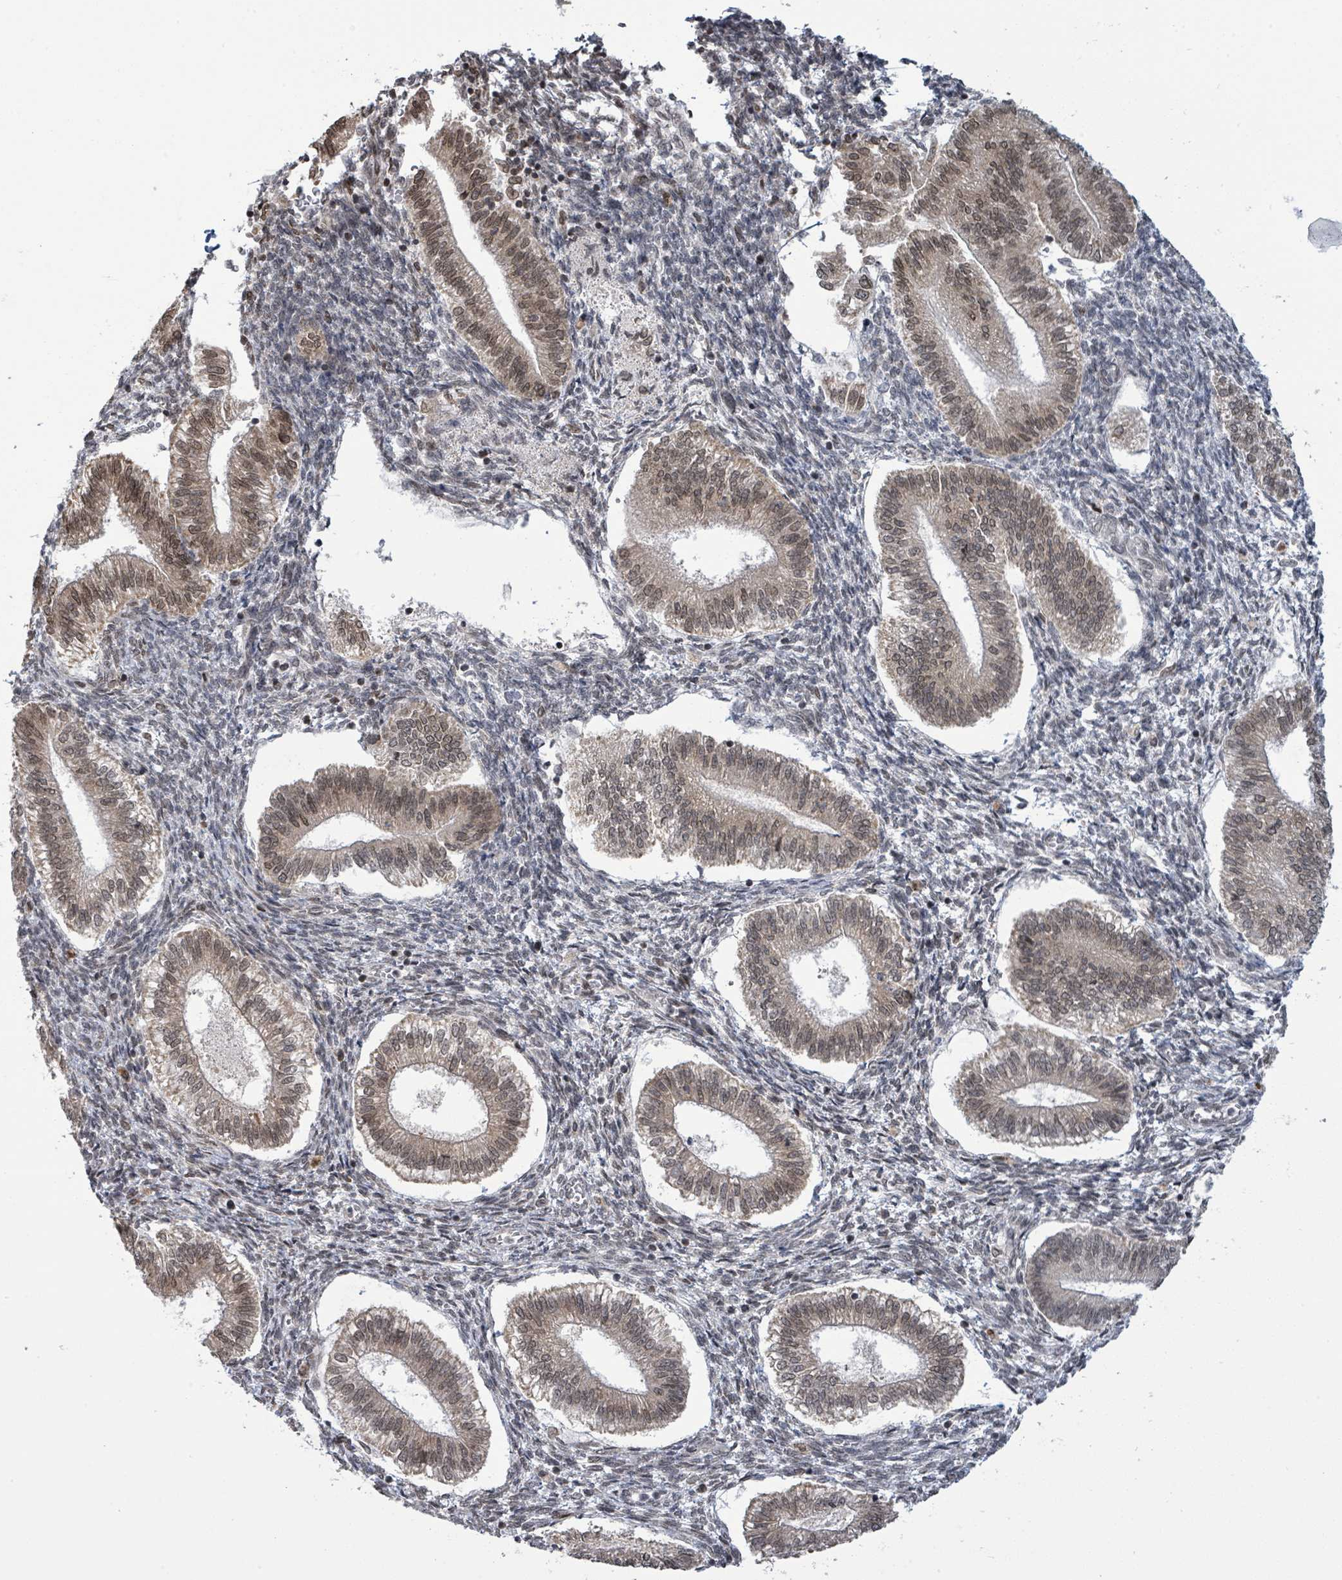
{"staining": {"intensity": "negative", "quantity": "none", "location": "none"}, "tissue": "endometrium", "cell_type": "Cells in endometrial stroma", "image_type": "normal", "snomed": [{"axis": "morphology", "description": "Normal tissue, NOS"}, {"axis": "topography", "description": "Endometrium"}], "caption": "Protein analysis of normal endometrium exhibits no significant staining in cells in endometrial stroma.", "gene": "SBF2", "patient": {"sex": "female", "age": 25}}